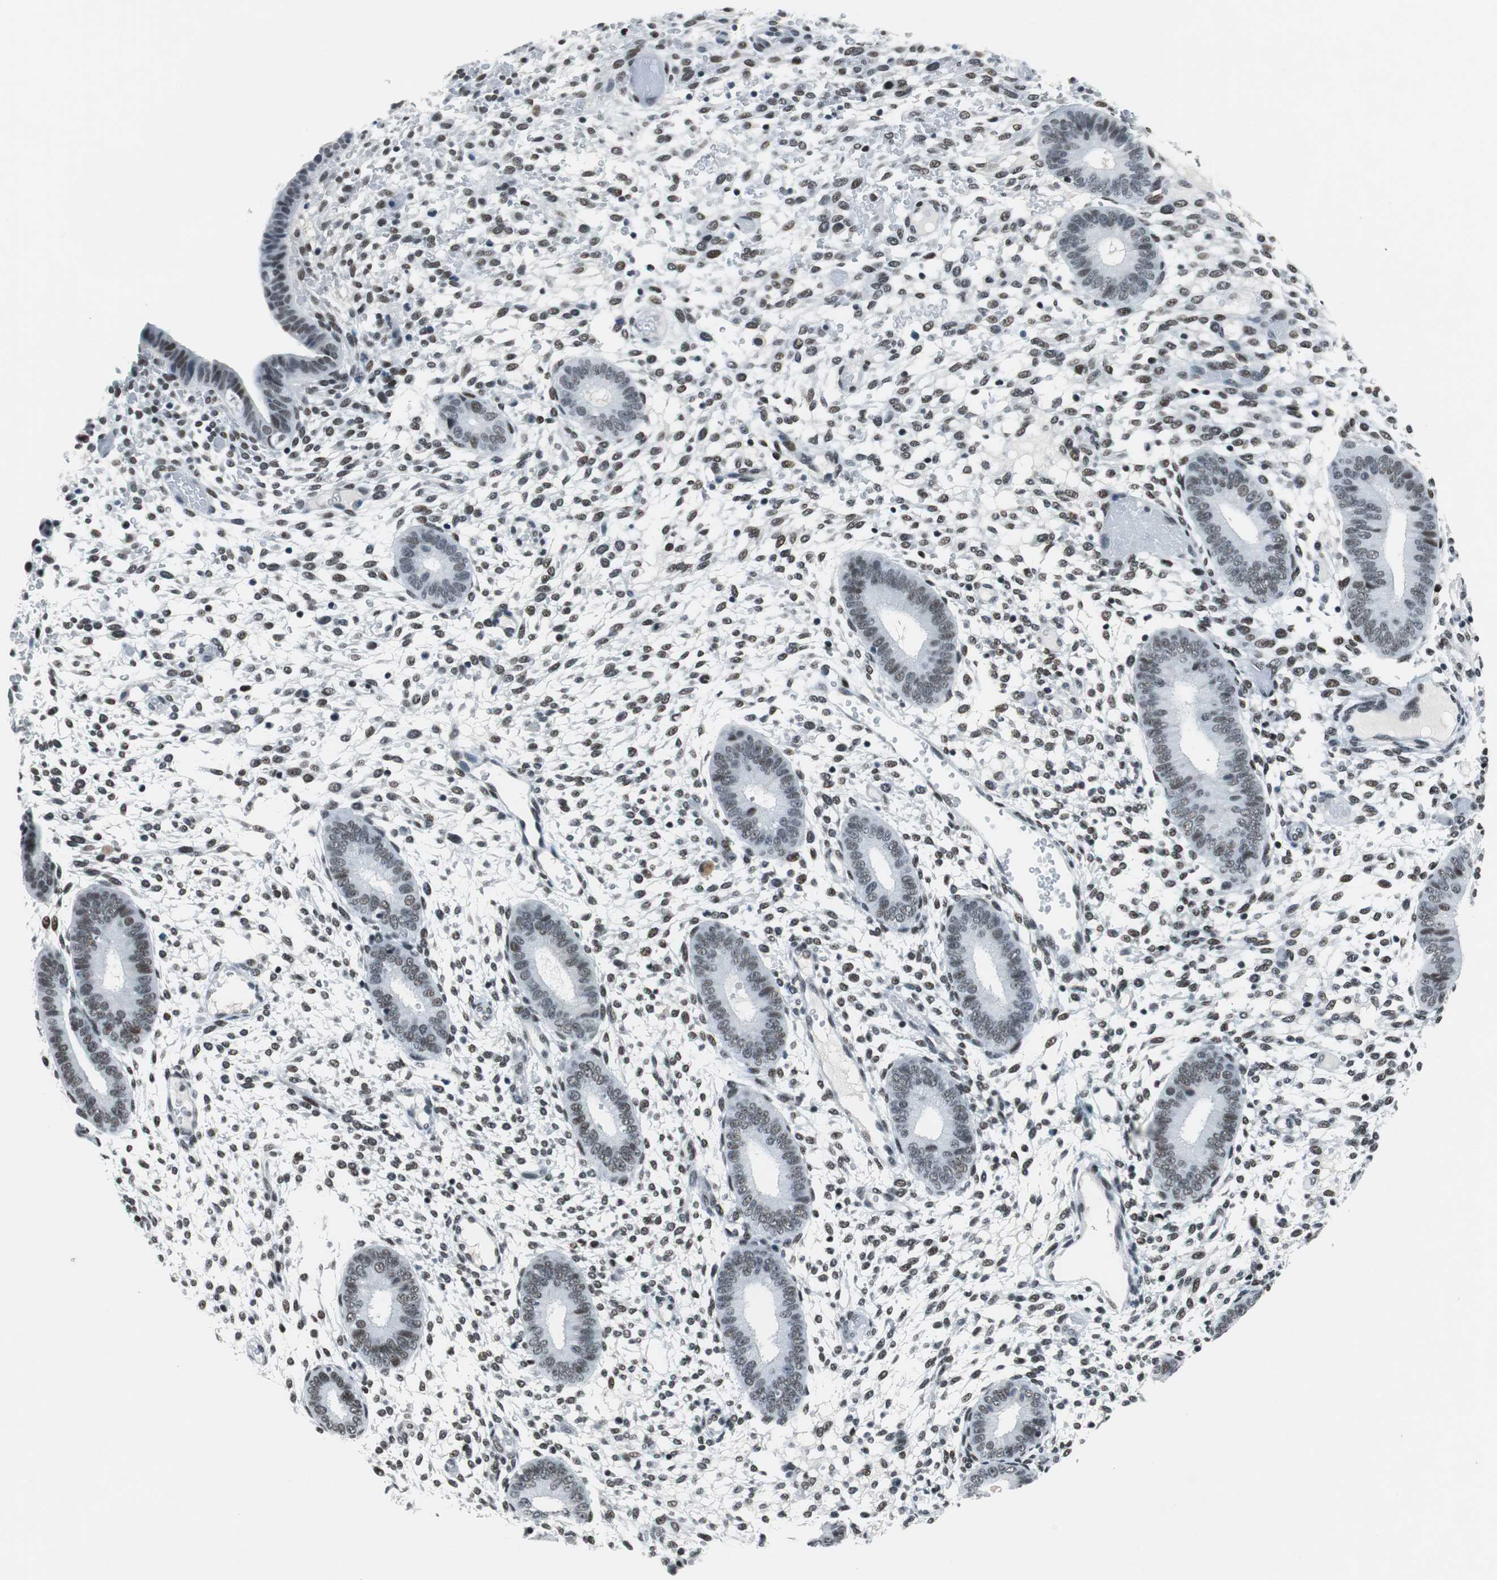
{"staining": {"intensity": "weak", "quantity": "25%-75%", "location": "nuclear"}, "tissue": "endometrium", "cell_type": "Cells in endometrial stroma", "image_type": "normal", "snomed": [{"axis": "morphology", "description": "Normal tissue, NOS"}, {"axis": "topography", "description": "Endometrium"}], "caption": "Immunohistochemical staining of benign endometrium shows low levels of weak nuclear expression in about 25%-75% of cells in endometrial stroma. (DAB (3,3'-diaminobenzidine) IHC with brightfield microscopy, high magnification).", "gene": "HDAC3", "patient": {"sex": "female", "age": 42}}